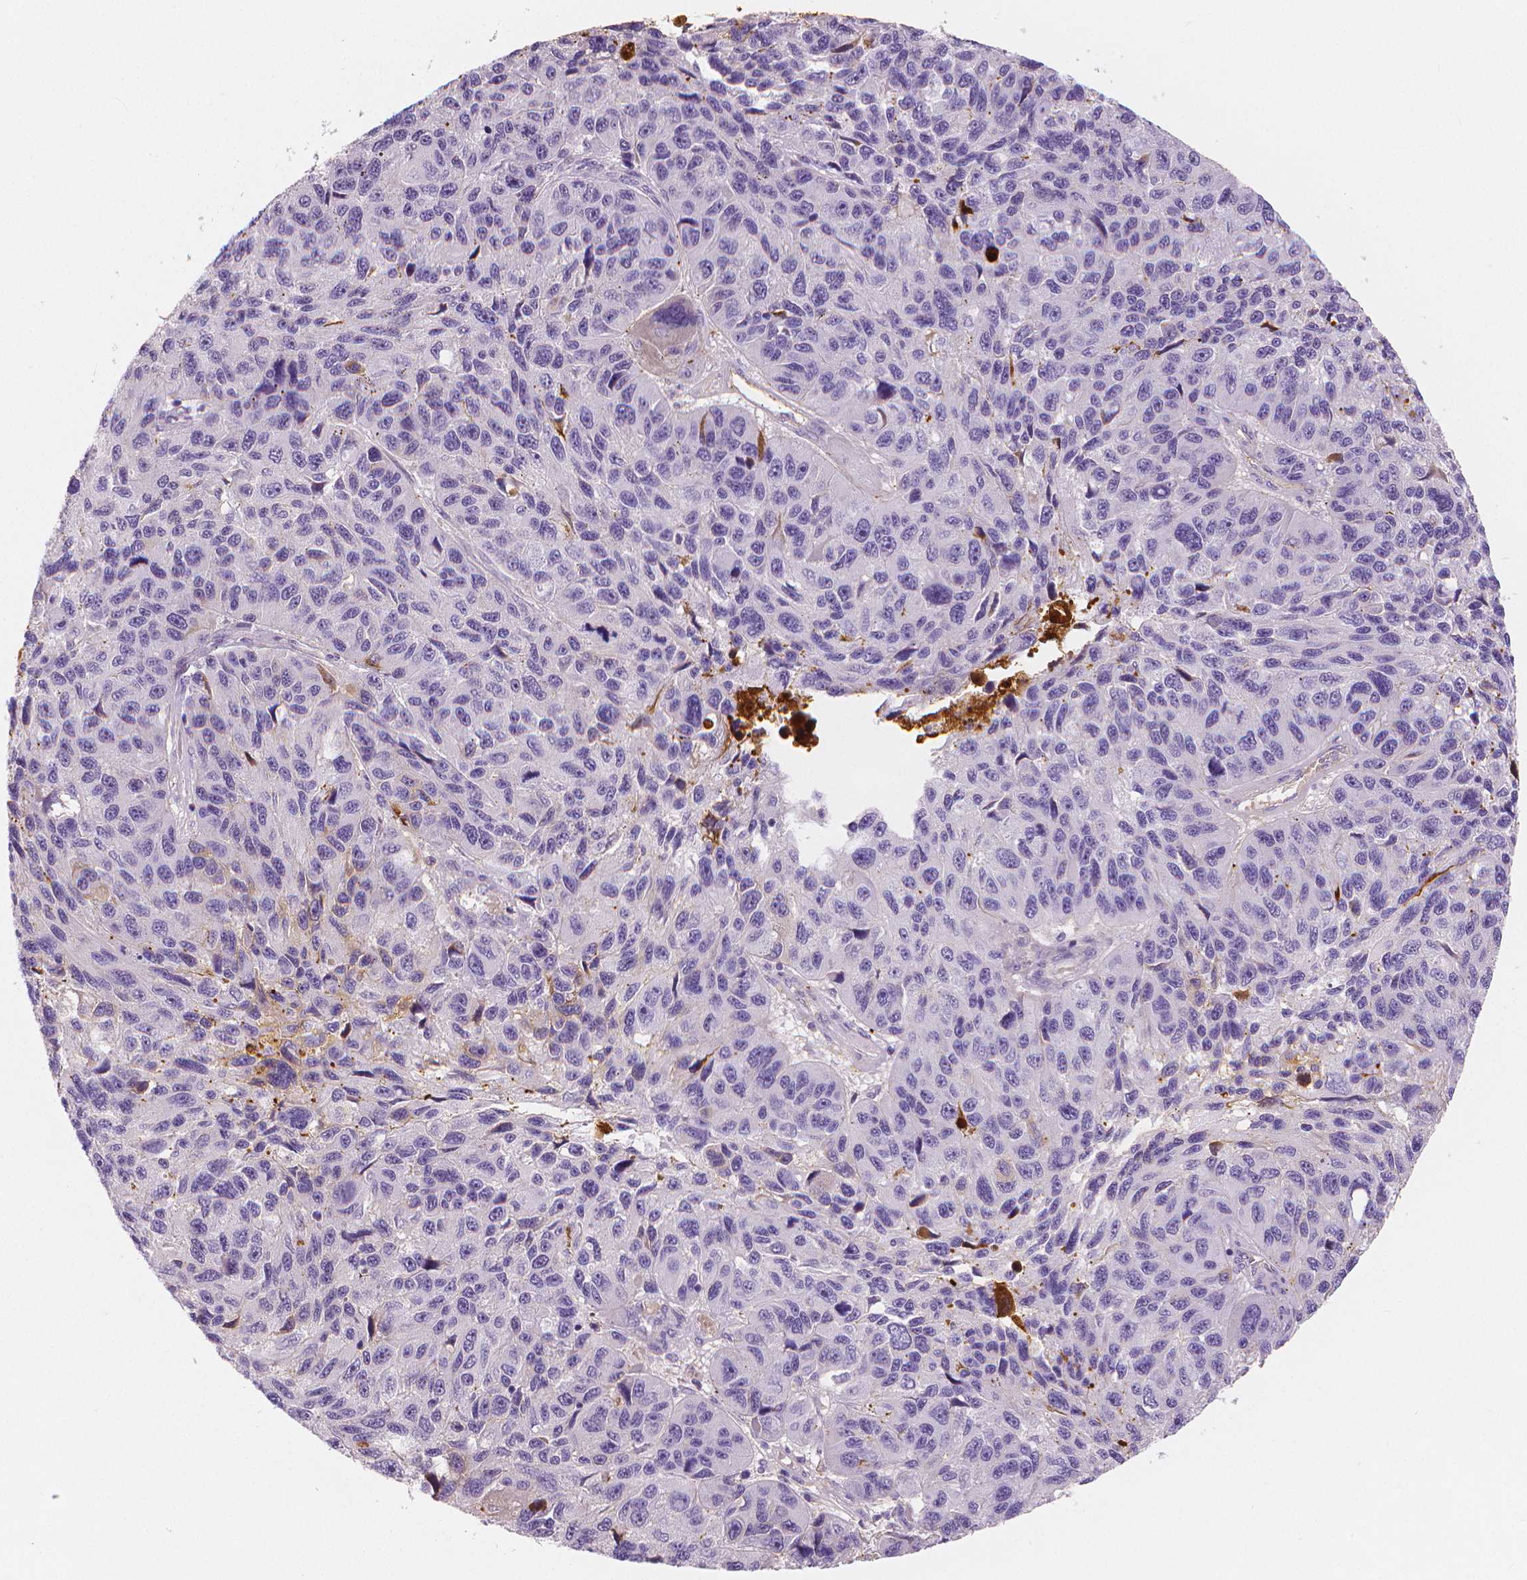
{"staining": {"intensity": "negative", "quantity": "none", "location": "none"}, "tissue": "melanoma", "cell_type": "Tumor cells", "image_type": "cancer", "snomed": [{"axis": "morphology", "description": "Malignant melanoma, NOS"}, {"axis": "topography", "description": "Skin"}], "caption": "There is no significant positivity in tumor cells of melanoma.", "gene": "APOA4", "patient": {"sex": "male", "age": 53}}